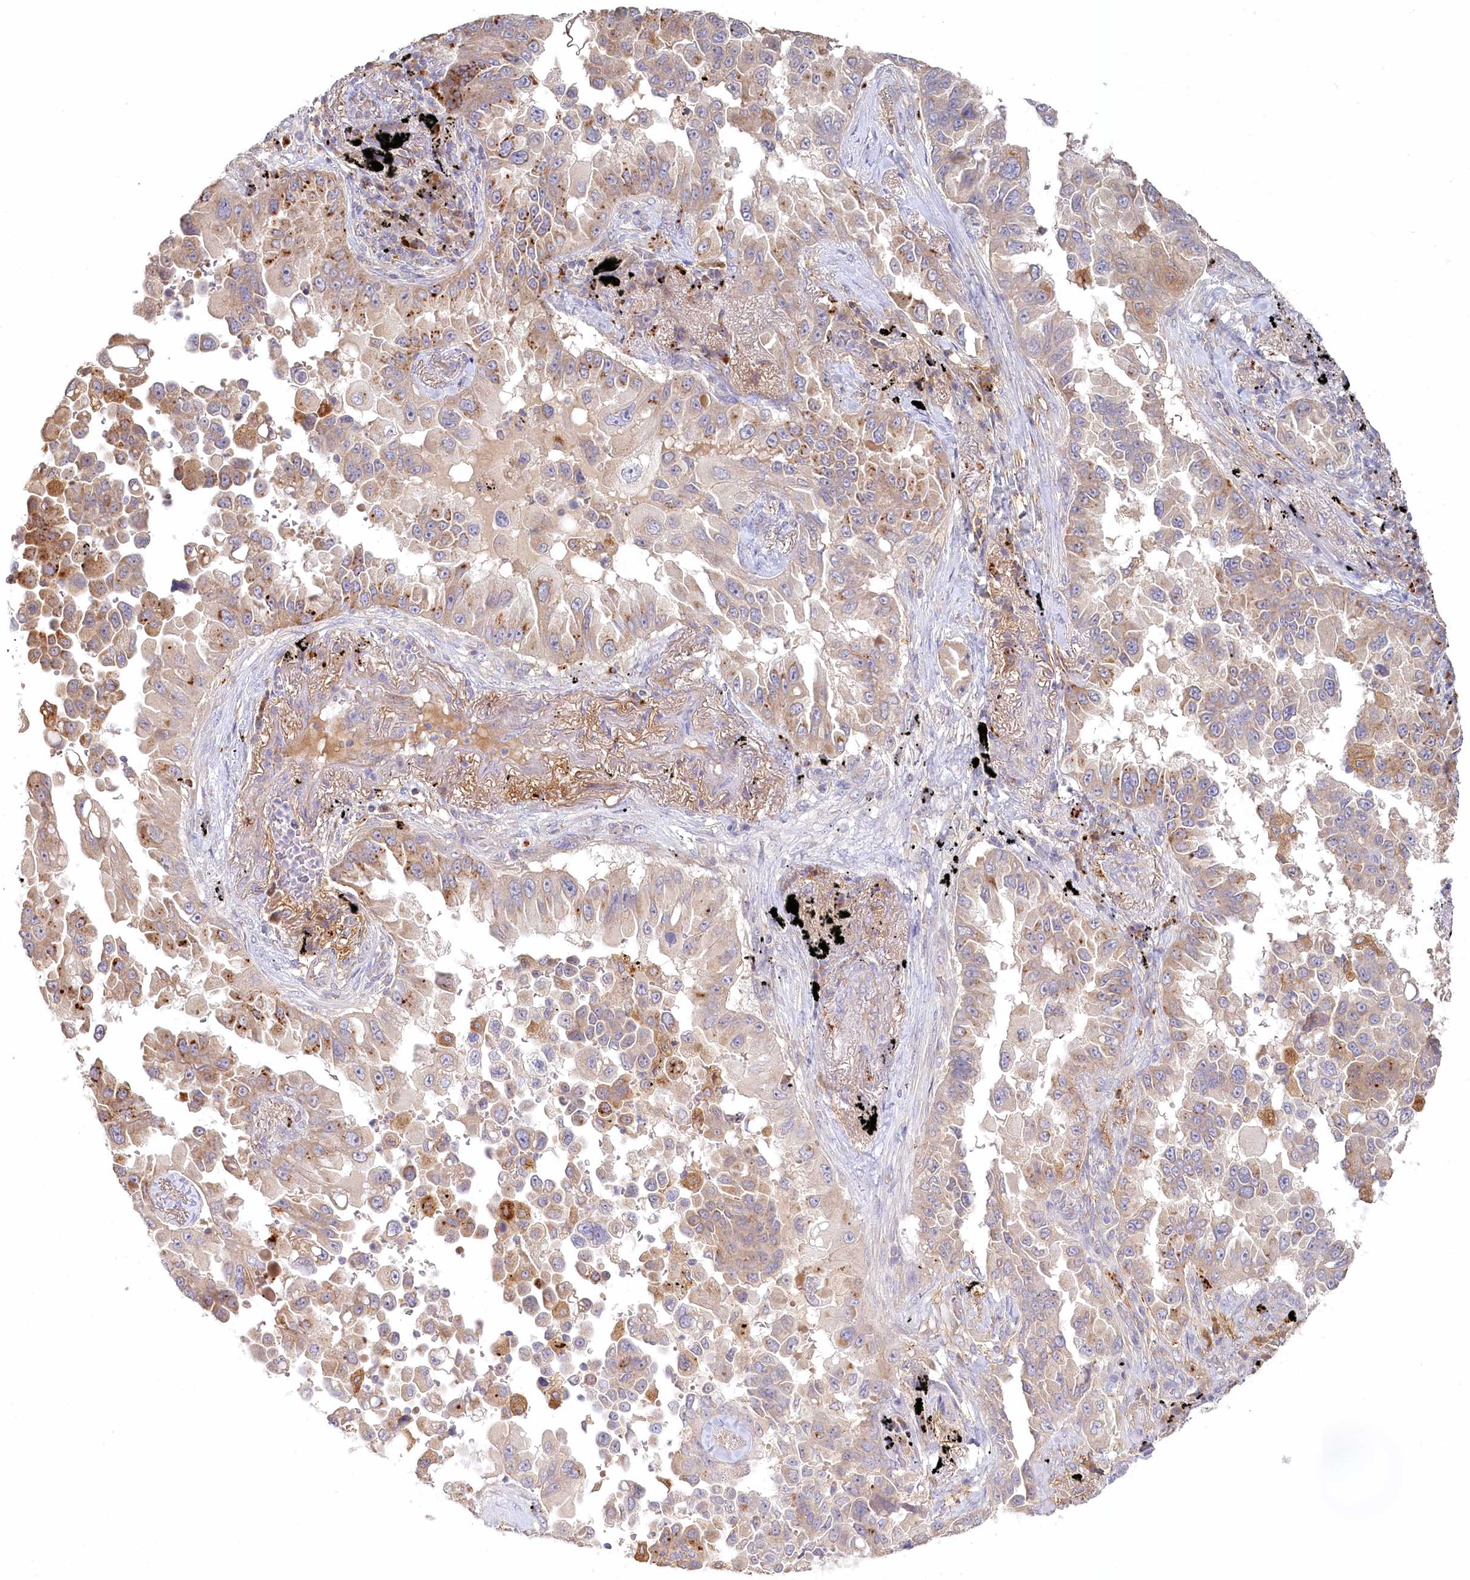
{"staining": {"intensity": "moderate", "quantity": "<25%", "location": "cytoplasmic/membranous"}, "tissue": "lung cancer", "cell_type": "Tumor cells", "image_type": "cancer", "snomed": [{"axis": "morphology", "description": "Adenocarcinoma, NOS"}, {"axis": "topography", "description": "Lung"}], "caption": "Tumor cells reveal moderate cytoplasmic/membranous staining in approximately <25% of cells in lung adenocarcinoma.", "gene": "VSIG1", "patient": {"sex": "female", "age": 67}}